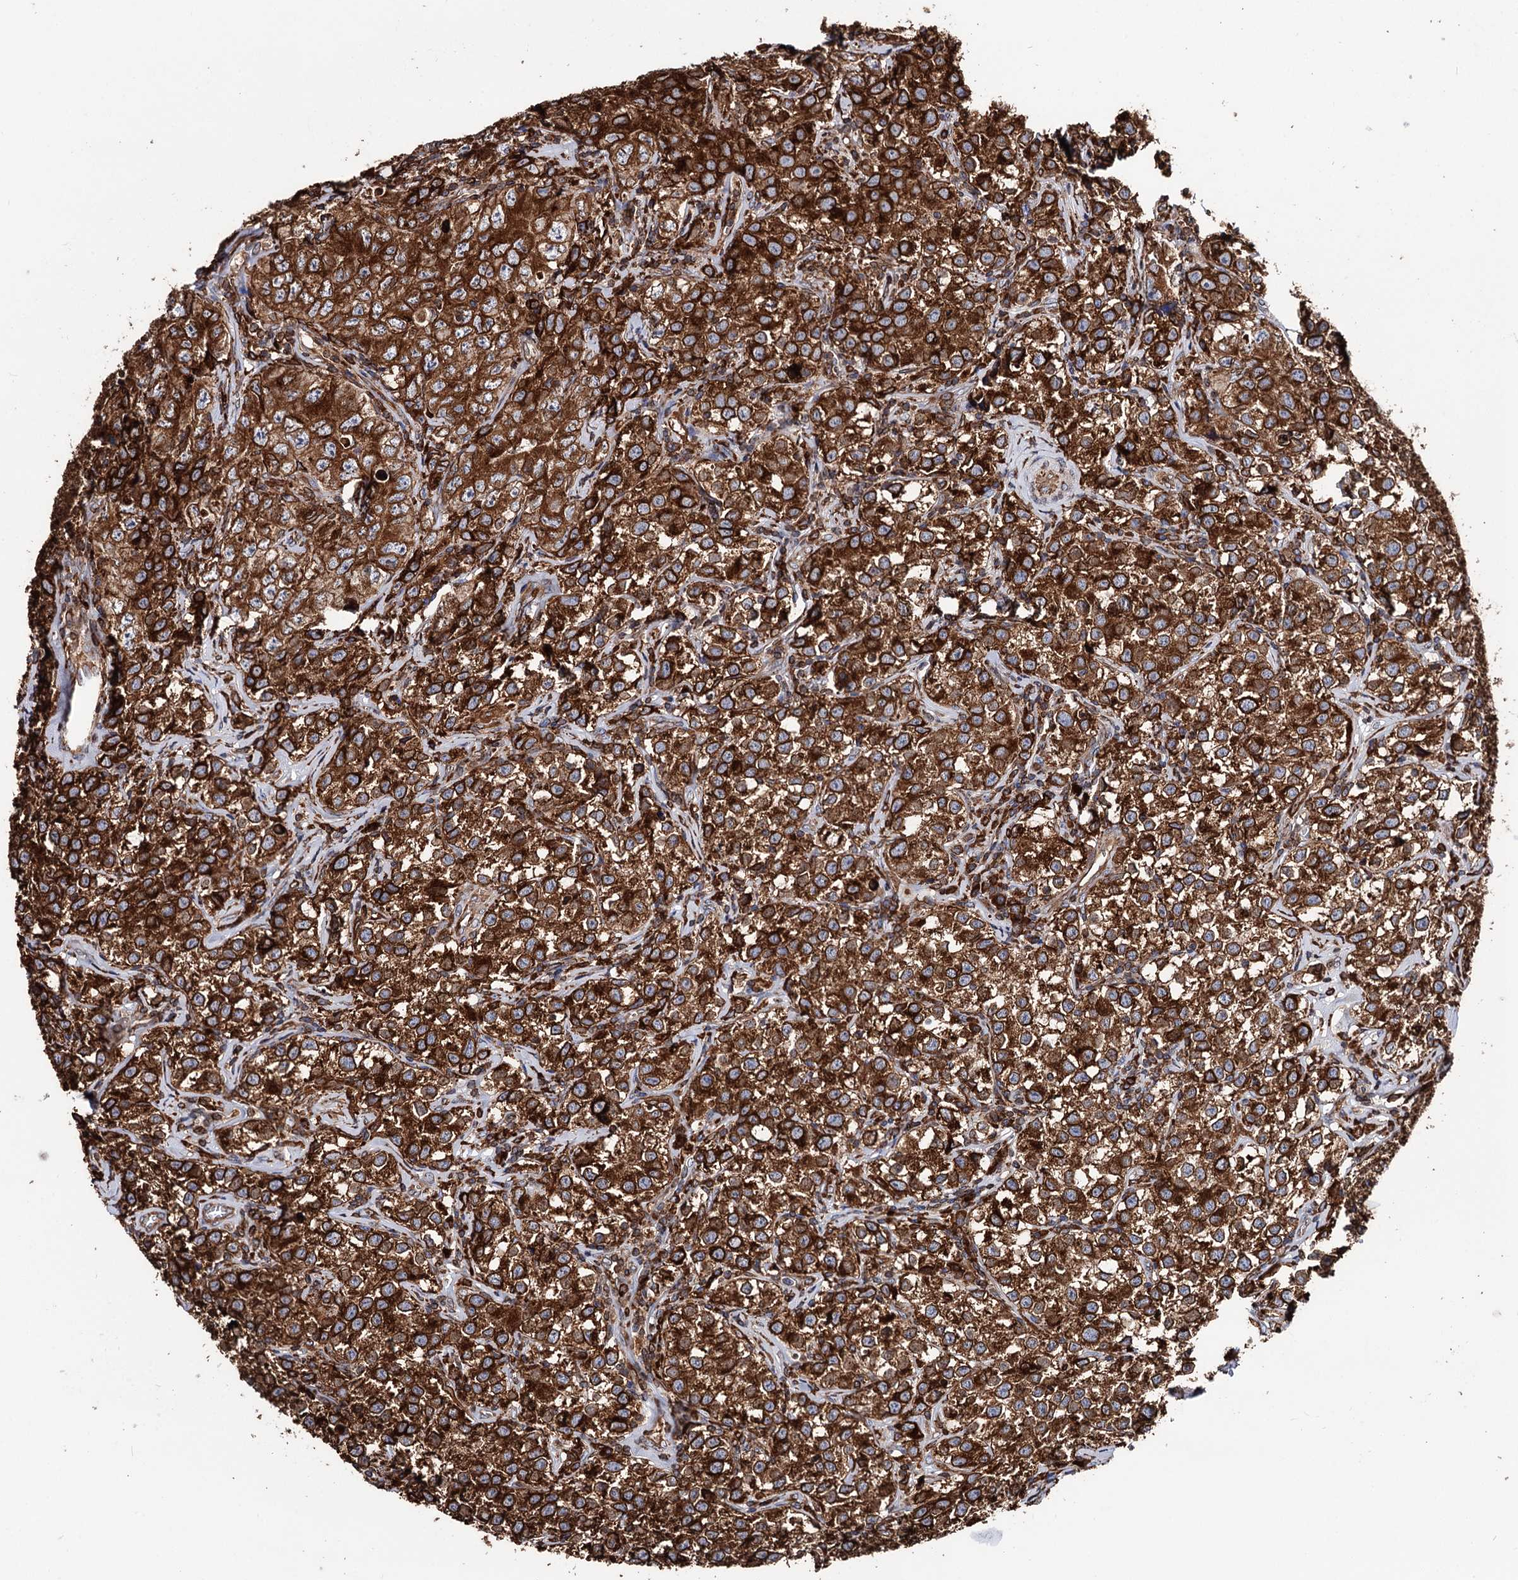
{"staining": {"intensity": "strong", "quantity": ">75%", "location": "cytoplasmic/membranous"}, "tissue": "testis cancer", "cell_type": "Tumor cells", "image_type": "cancer", "snomed": [{"axis": "morphology", "description": "Seminoma, NOS"}, {"axis": "morphology", "description": "Carcinoma, Embryonal, NOS"}, {"axis": "topography", "description": "Testis"}], "caption": "Testis embryonal carcinoma stained for a protein (brown) reveals strong cytoplasmic/membranous positive expression in about >75% of tumor cells.", "gene": "ERP29", "patient": {"sex": "male", "age": 43}}